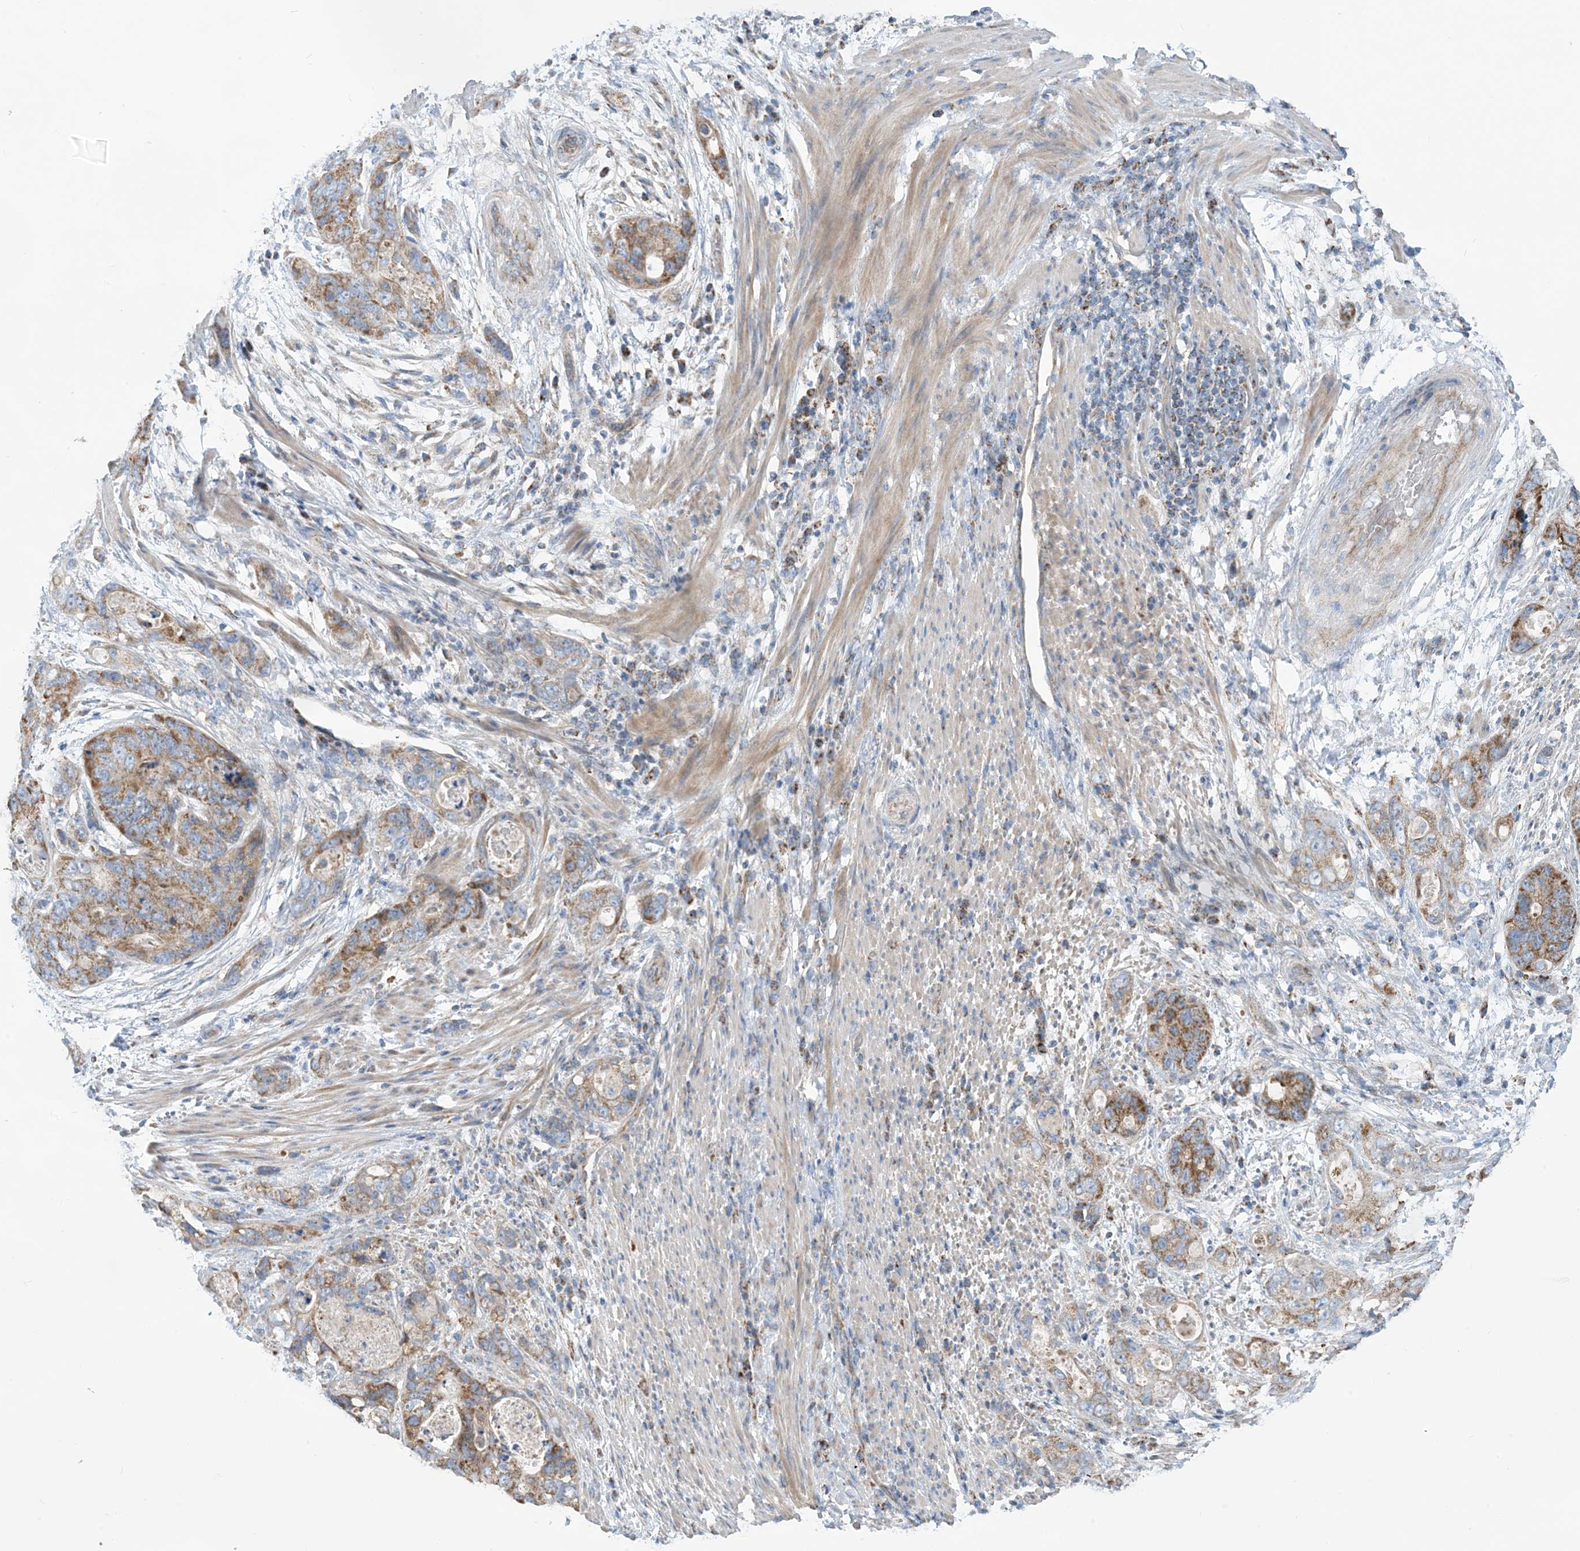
{"staining": {"intensity": "moderate", "quantity": ">75%", "location": "cytoplasmic/membranous"}, "tissue": "stomach cancer", "cell_type": "Tumor cells", "image_type": "cancer", "snomed": [{"axis": "morphology", "description": "Adenocarcinoma, NOS"}, {"axis": "topography", "description": "Stomach"}], "caption": "A brown stain highlights moderate cytoplasmic/membranous staining of a protein in human stomach cancer tumor cells. (IHC, brightfield microscopy, high magnification).", "gene": "PHOSPHO2", "patient": {"sex": "female", "age": 89}}